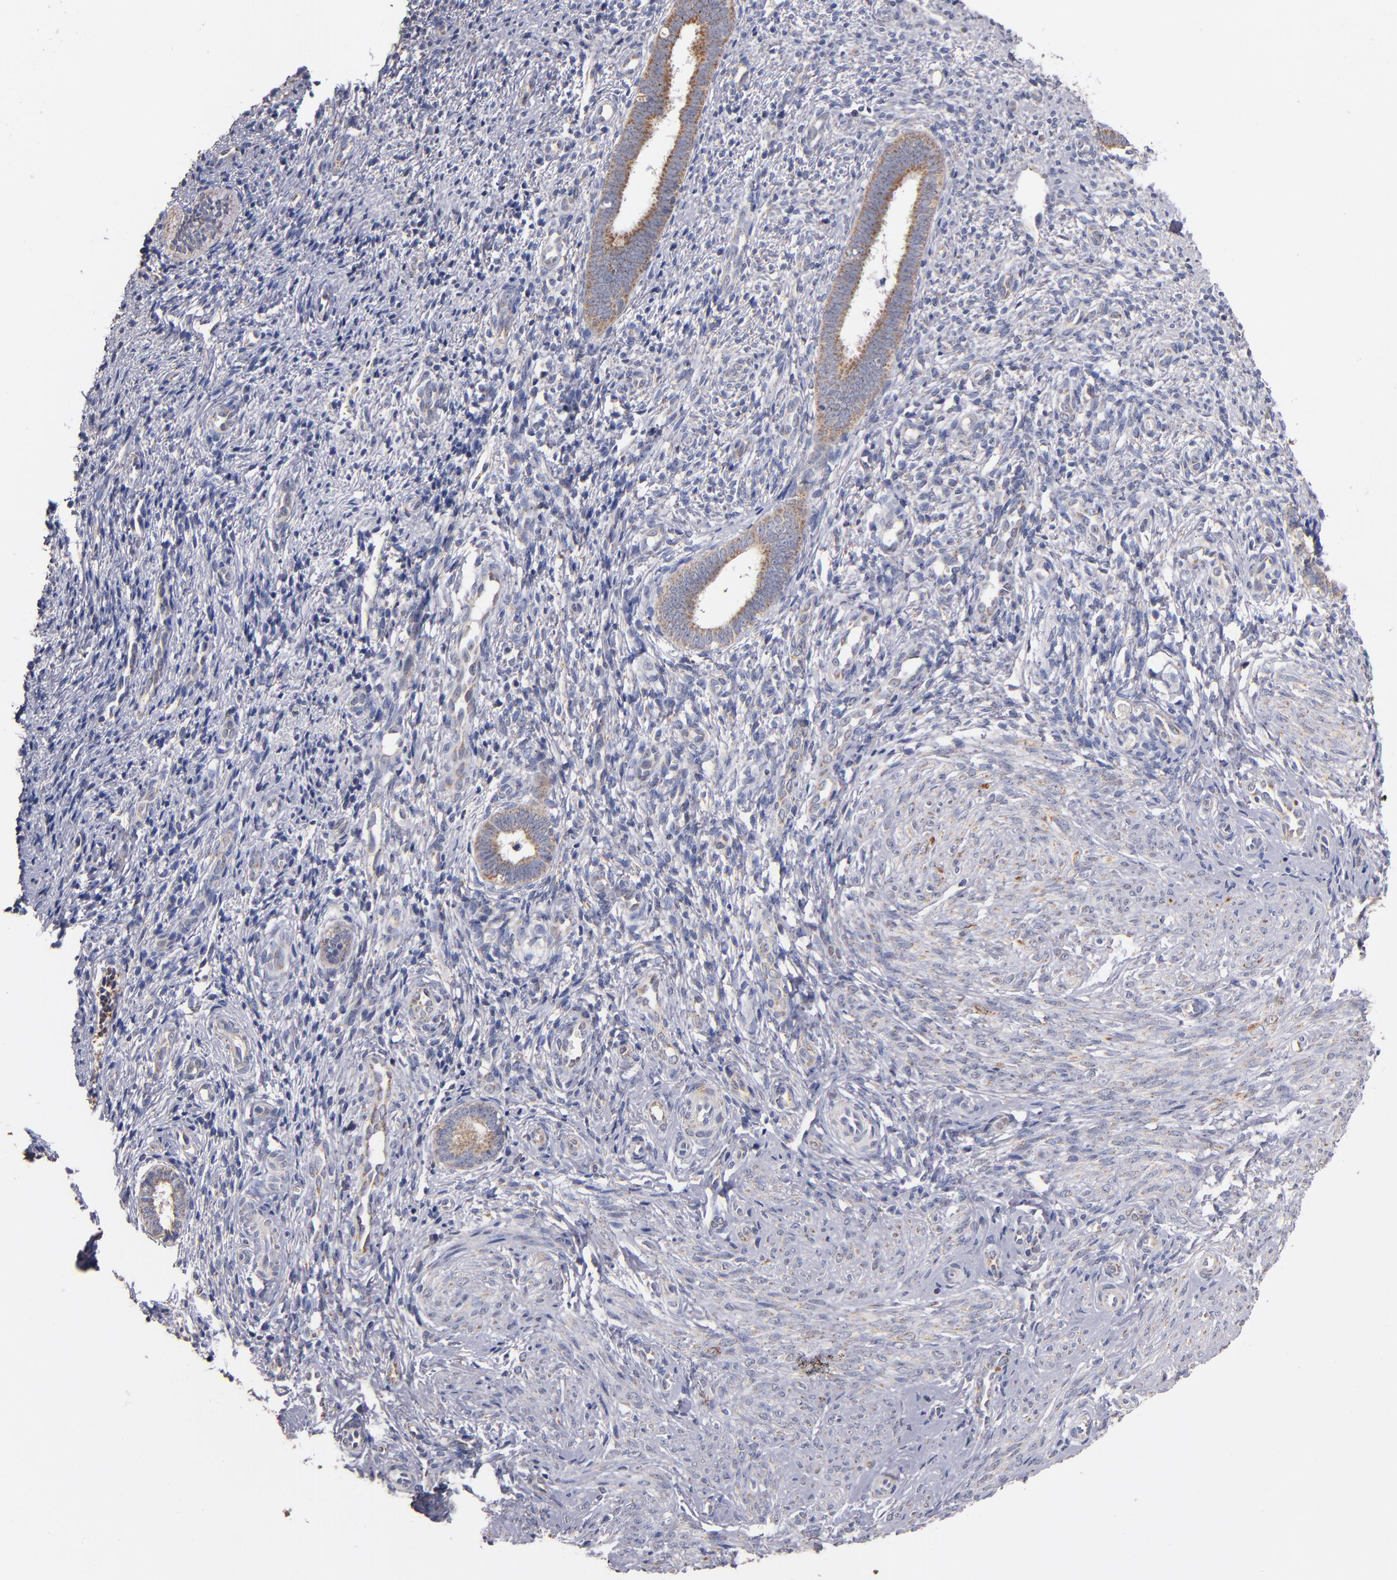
{"staining": {"intensity": "weak", "quantity": "<25%", "location": "cytoplasmic/membranous"}, "tissue": "endometrium", "cell_type": "Cells in endometrial stroma", "image_type": "normal", "snomed": [{"axis": "morphology", "description": "Normal tissue, NOS"}, {"axis": "topography", "description": "Endometrium"}], "caption": "Protein analysis of normal endometrium shows no significant expression in cells in endometrial stroma. (DAB (3,3'-diaminobenzidine) immunohistochemistry (IHC) visualized using brightfield microscopy, high magnification).", "gene": "DIABLO", "patient": {"sex": "female", "age": 27}}